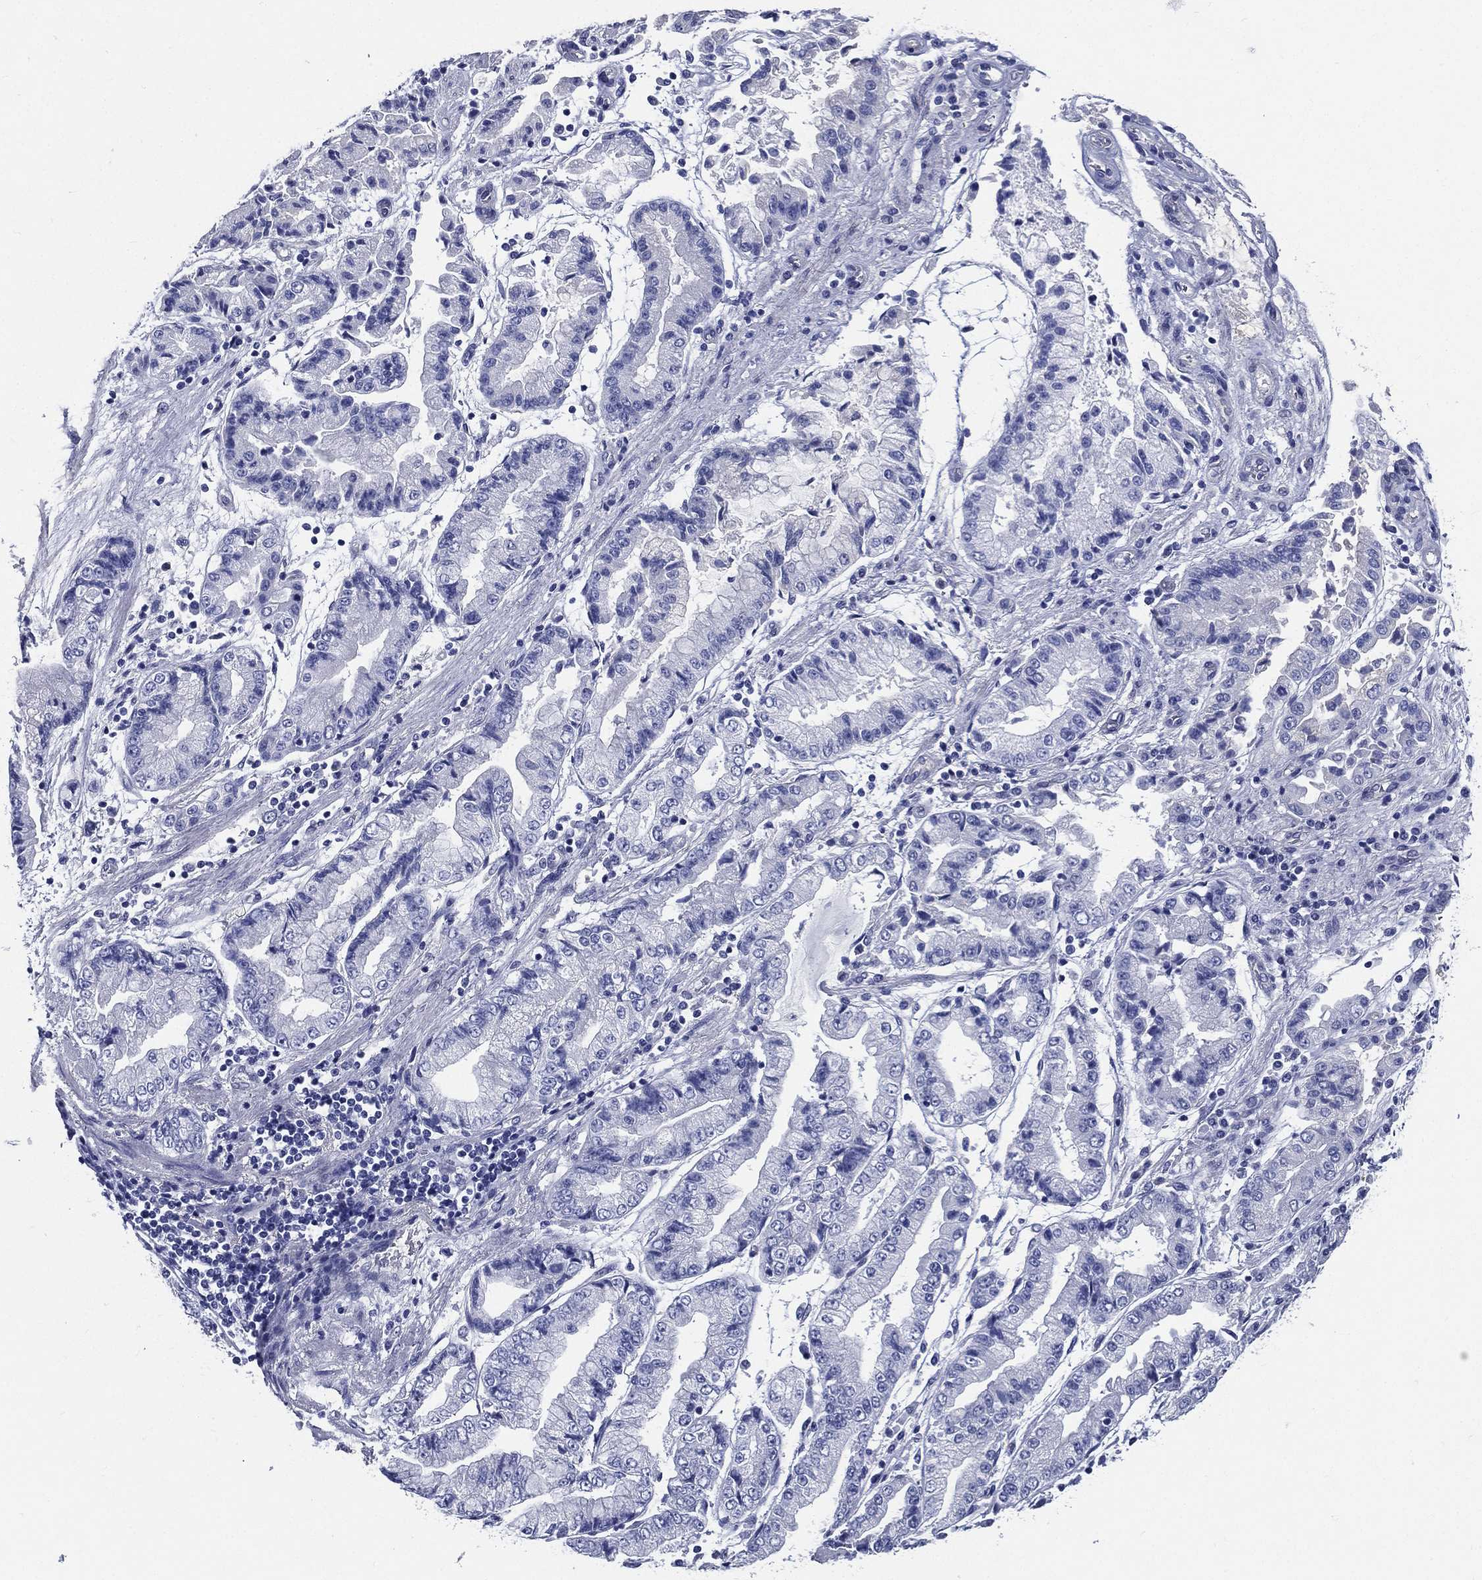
{"staining": {"intensity": "negative", "quantity": "none", "location": "none"}, "tissue": "stomach cancer", "cell_type": "Tumor cells", "image_type": "cancer", "snomed": [{"axis": "morphology", "description": "Adenocarcinoma, NOS"}, {"axis": "topography", "description": "Stomach, upper"}], "caption": "A histopathology image of stomach cancer (adenocarcinoma) stained for a protein demonstrates no brown staining in tumor cells.", "gene": "DPYS", "patient": {"sex": "female", "age": 74}}